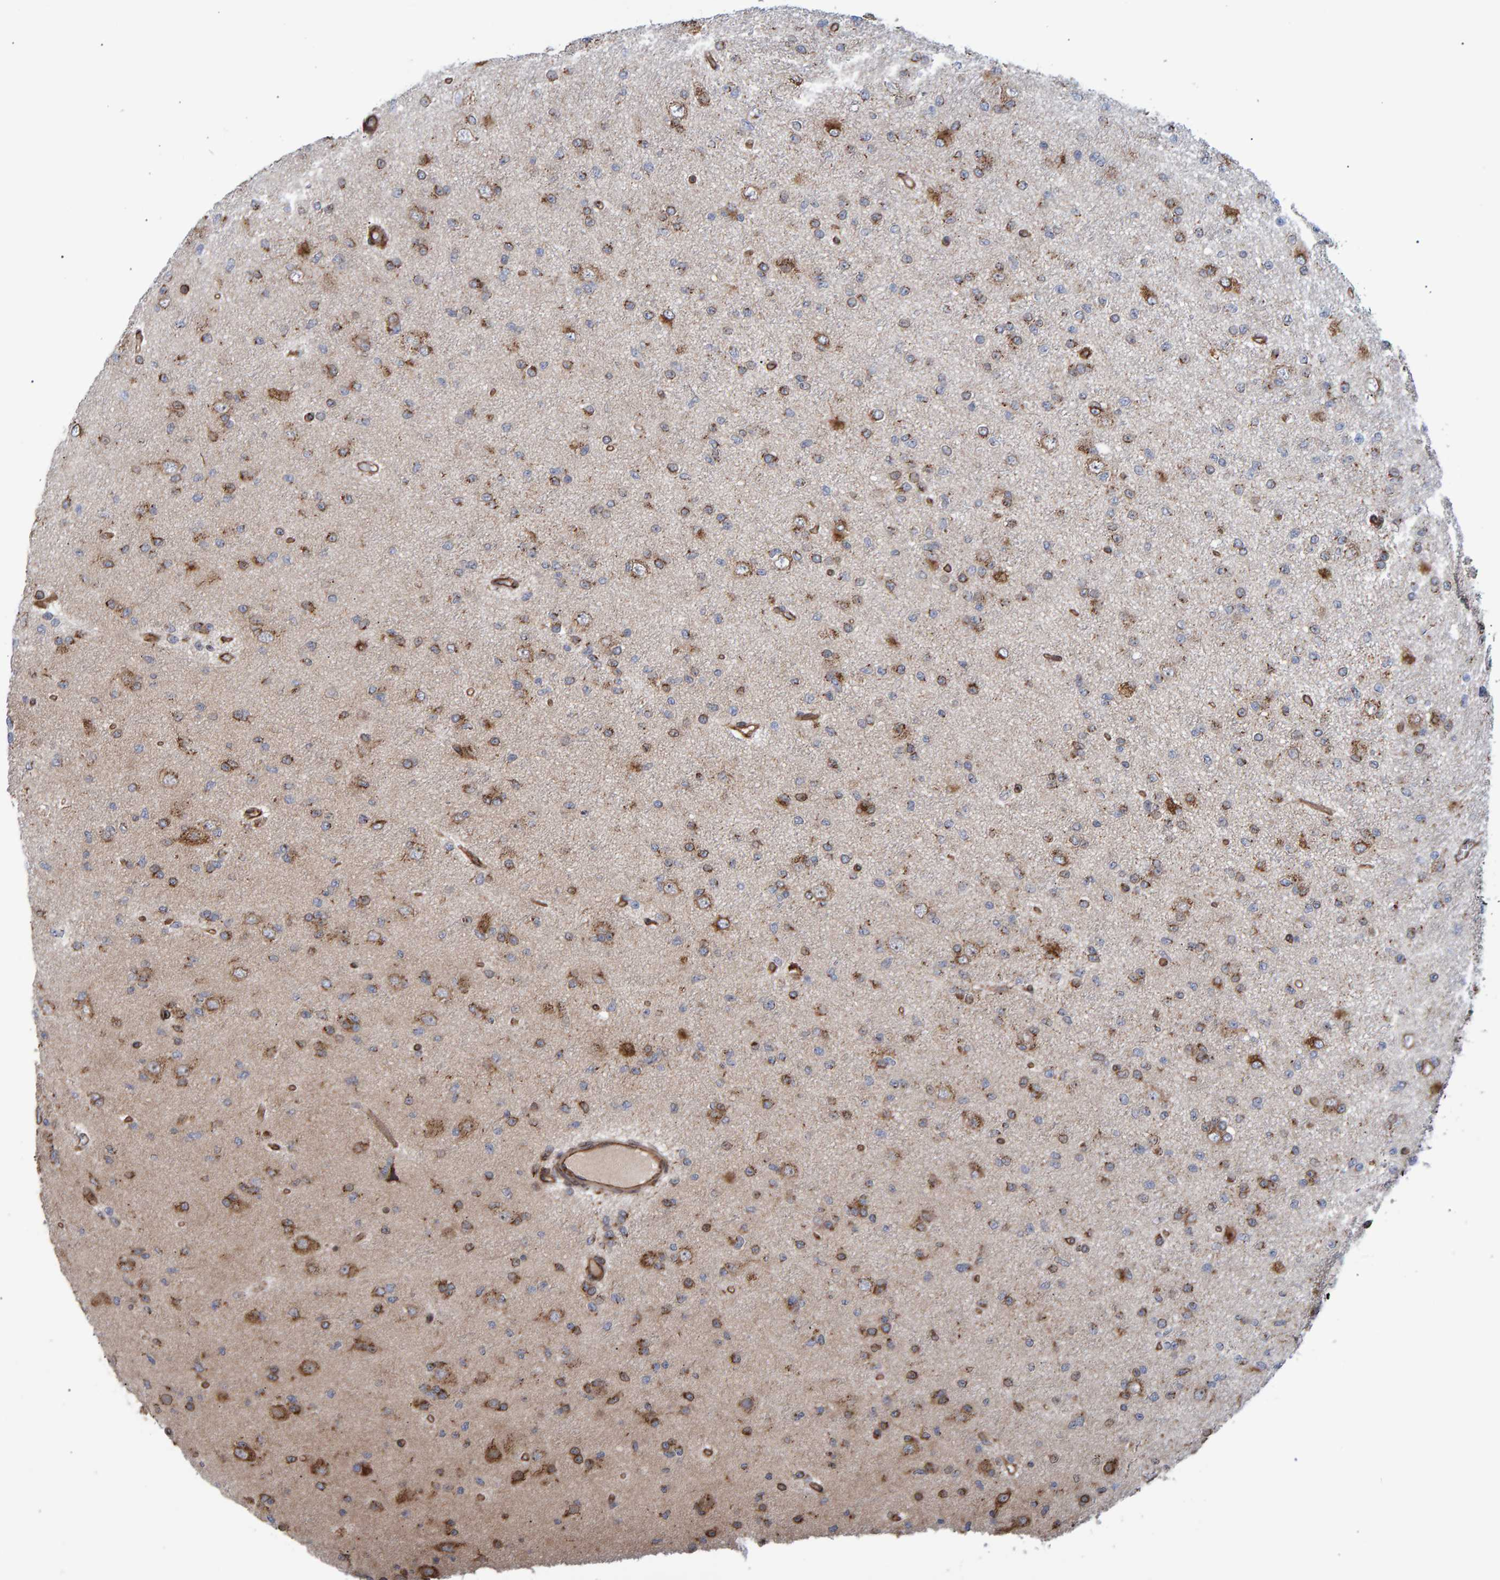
{"staining": {"intensity": "moderate", "quantity": "25%-75%", "location": "cytoplasmic/membranous"}, "tissue": "glioma", "cell_type": "Tumor cells", "image_type": "cancer", "snomed": [{"axis": "morphology", "description": "Glioma, malignant, Low grade"}, {"axis": "topography", "description": "Brain"}], "caption": "Immunohistochemical staining of human glioma demonstrates medium levels of moderate cytoplasmic/membranous expression in approximately 25%-75% of tumor cells.", "gene": "FAM117A", "patient": {"sex": "female", "age": 22}}